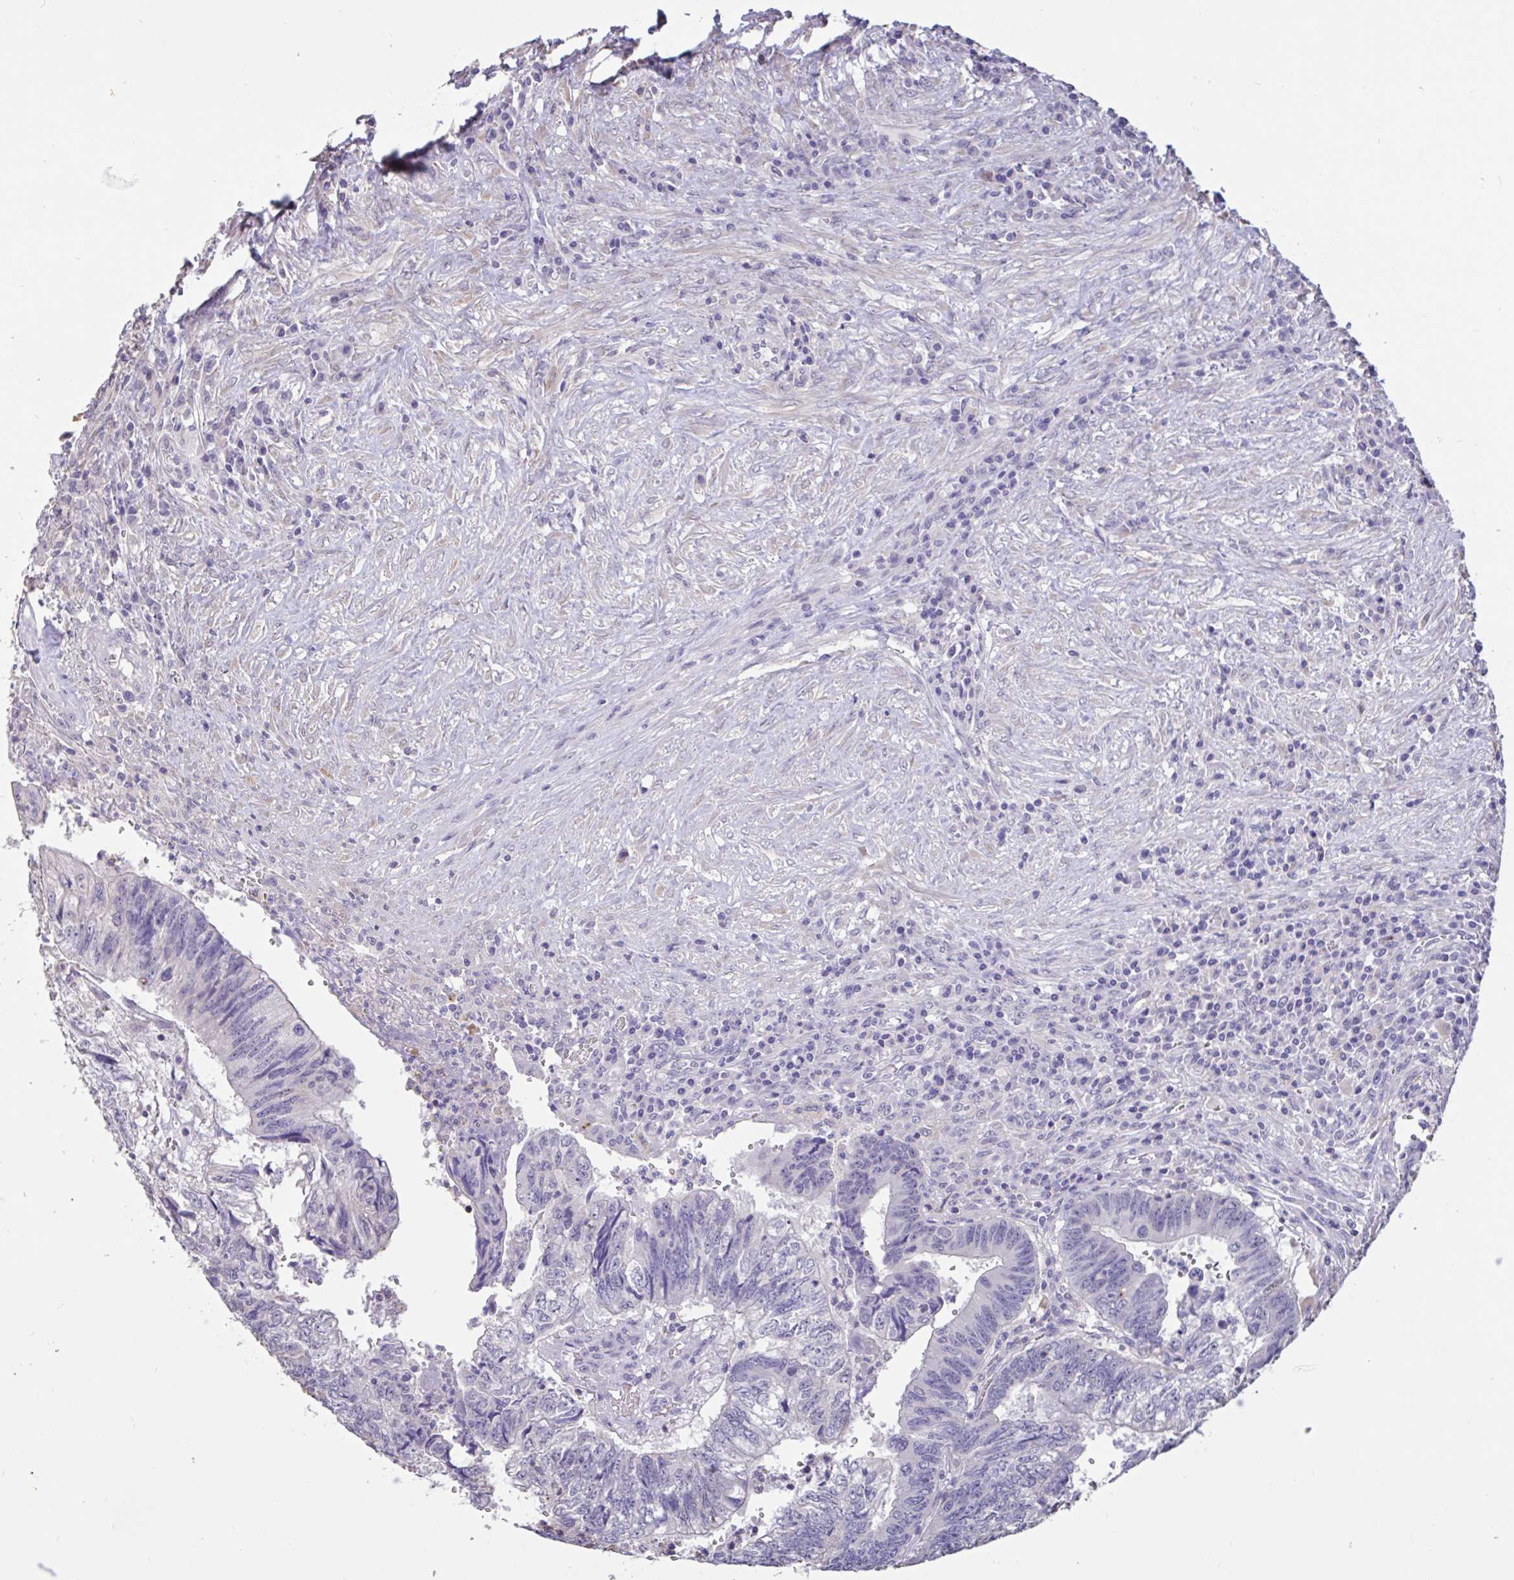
{"staining": {"intensity": "weak", "quantity": "<25%", "location": "nuclear"}, "tissue": "colorectal cancer", "cell_type": "Tumor cells", "image_type": "cancer", "snomed": [{"axis": "morphology", "description": "Adenocarcinoma, NOS"}, {"axis": "topography", "description": "Colon"}], "caption": "DAB (3,3'-diaminobenzidine) immunohistochemical staining of human adenocarcinoma (colorectal) exhibits no significant staining in tumor cells.", "gene": "DDX39A", "patient": {"sex": "male", "age": 86}}